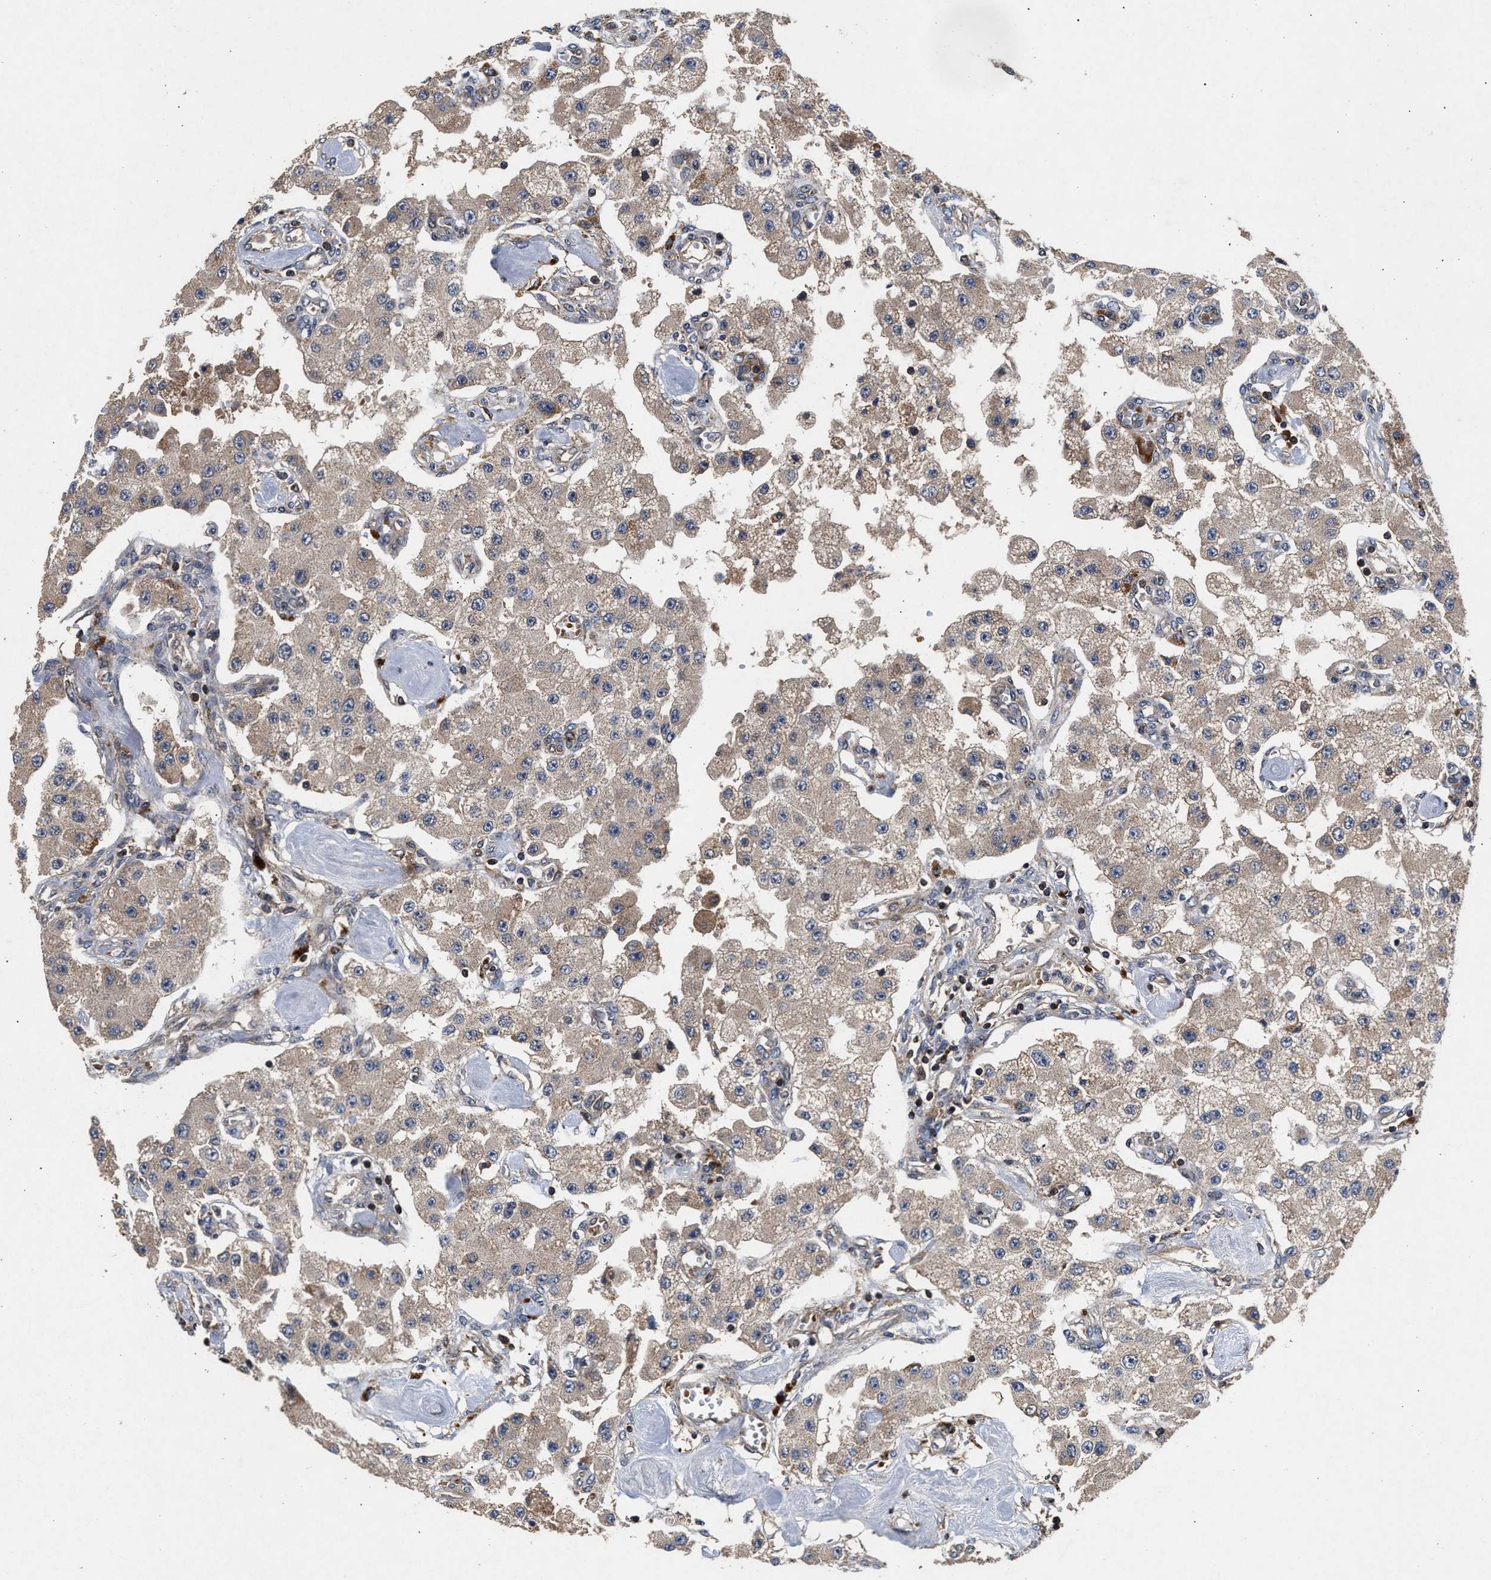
{"staining": {"intensity": "weak", "quantity": "25%-75%", "location": "cytoplasmic/membranous"}, "tissue": "carcinoid", "cell_type": "Tumor cells", "image_type": "cancer", "snomed": [{"axis": "morphology", "description": "Carcinoid, malignant, NOS"}, {"axis": "topography", "description": "Pancreas"}], "caption": "IHC image of neoplastic tissue: carcinoid (malignant) stained using immunohistochemistry (IHC) shows low levels of weak protein expression localized specifically in the cytoplasmic/membranous of tumor cells, appearing as a cytoplasmic/membranous brown color.", "gene": "NFKB2", "patient": {"sex": "male", "age": 41}}